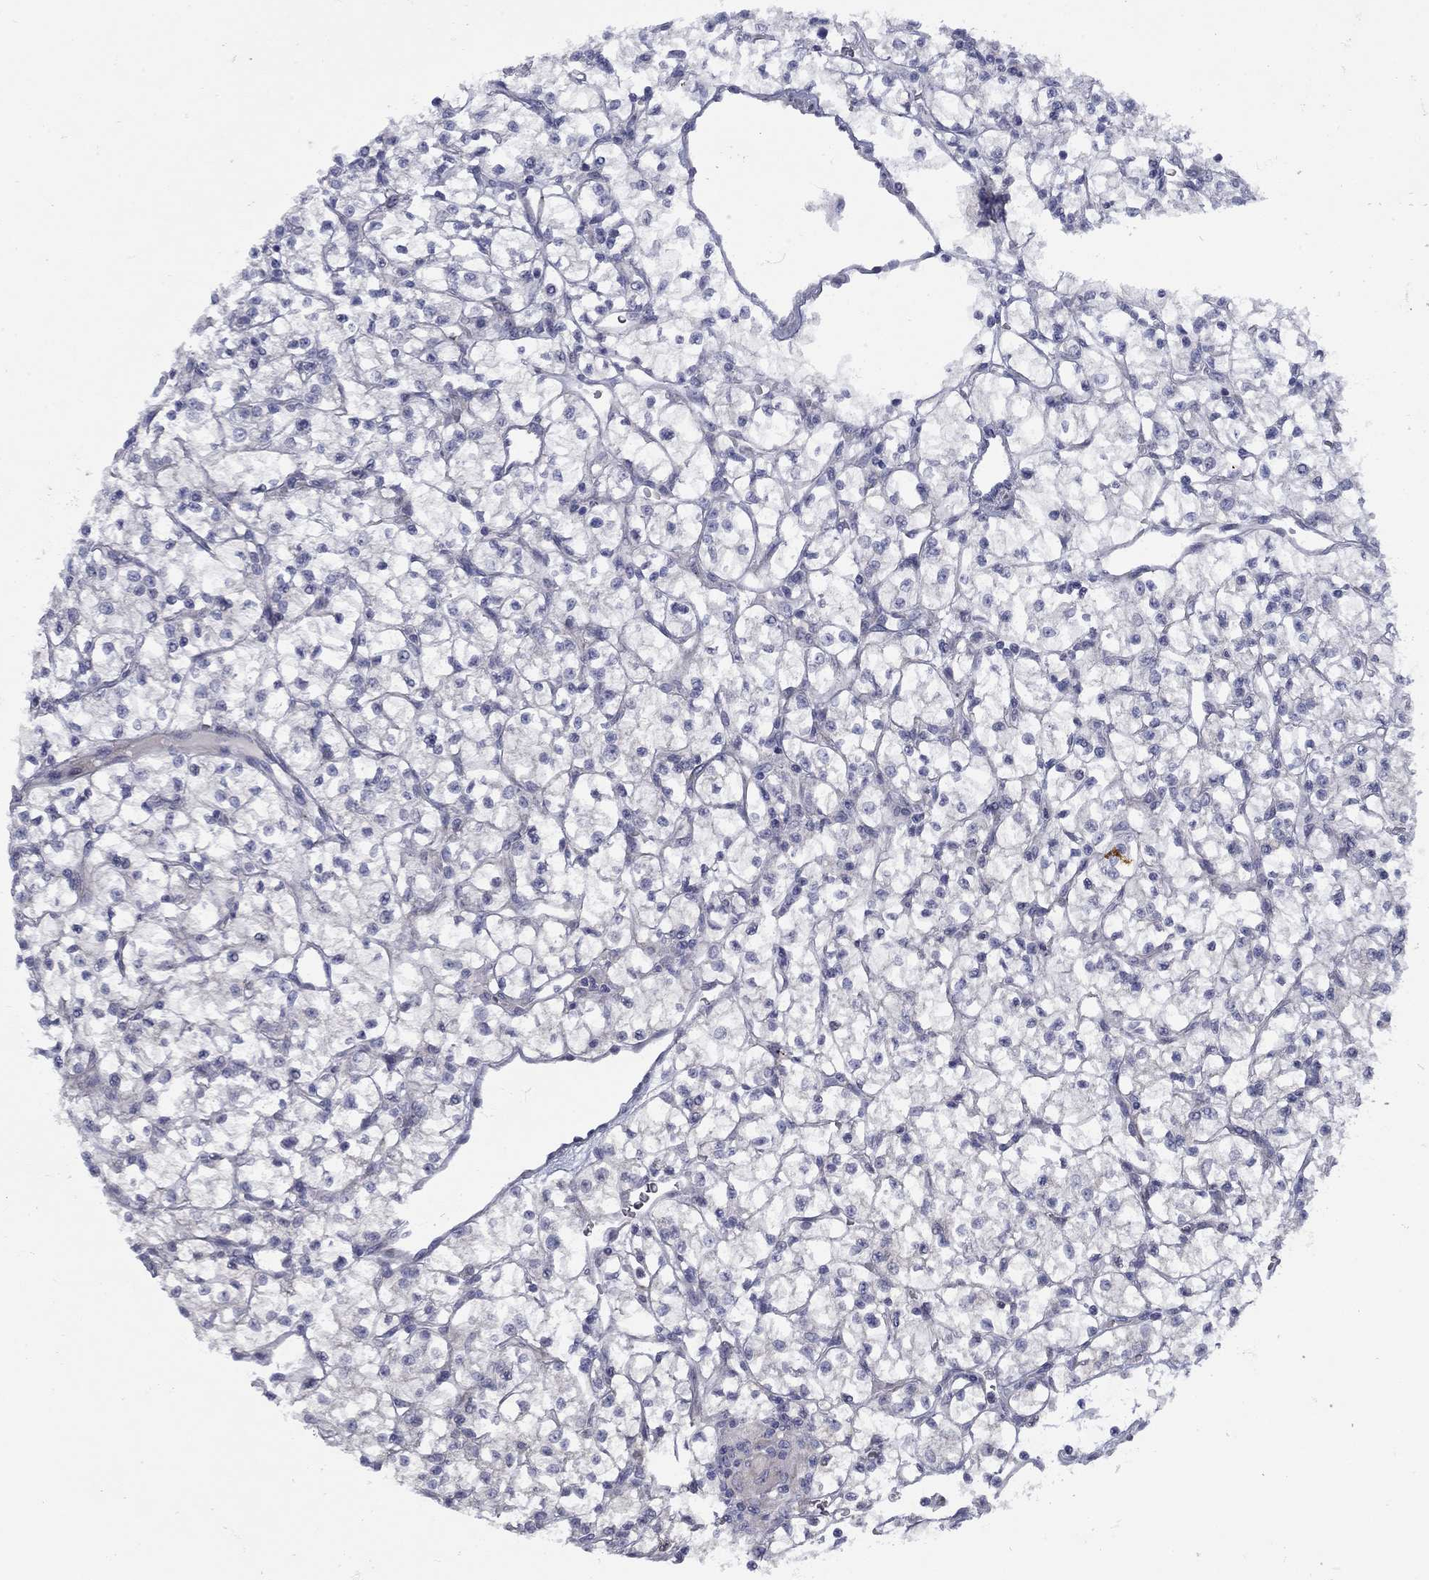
{"staining": {"intensity": "negative", "quantity": "none", "location": "none"}, "tissue": "renal cancer", "cell_type": "Tumor cells", "image_type": "cancer", "snomed": [{"axis": "morphology", "description": "Adenocarcinoma, NOS"}, {"axis": "topography", "description": "Kidney"}], "caption": "IHC of human adenocarcinoma (renal) exhibits no staining in tumor cells.", "gene": "FXR1", "patient": {"sex": "female", "age": 64}}